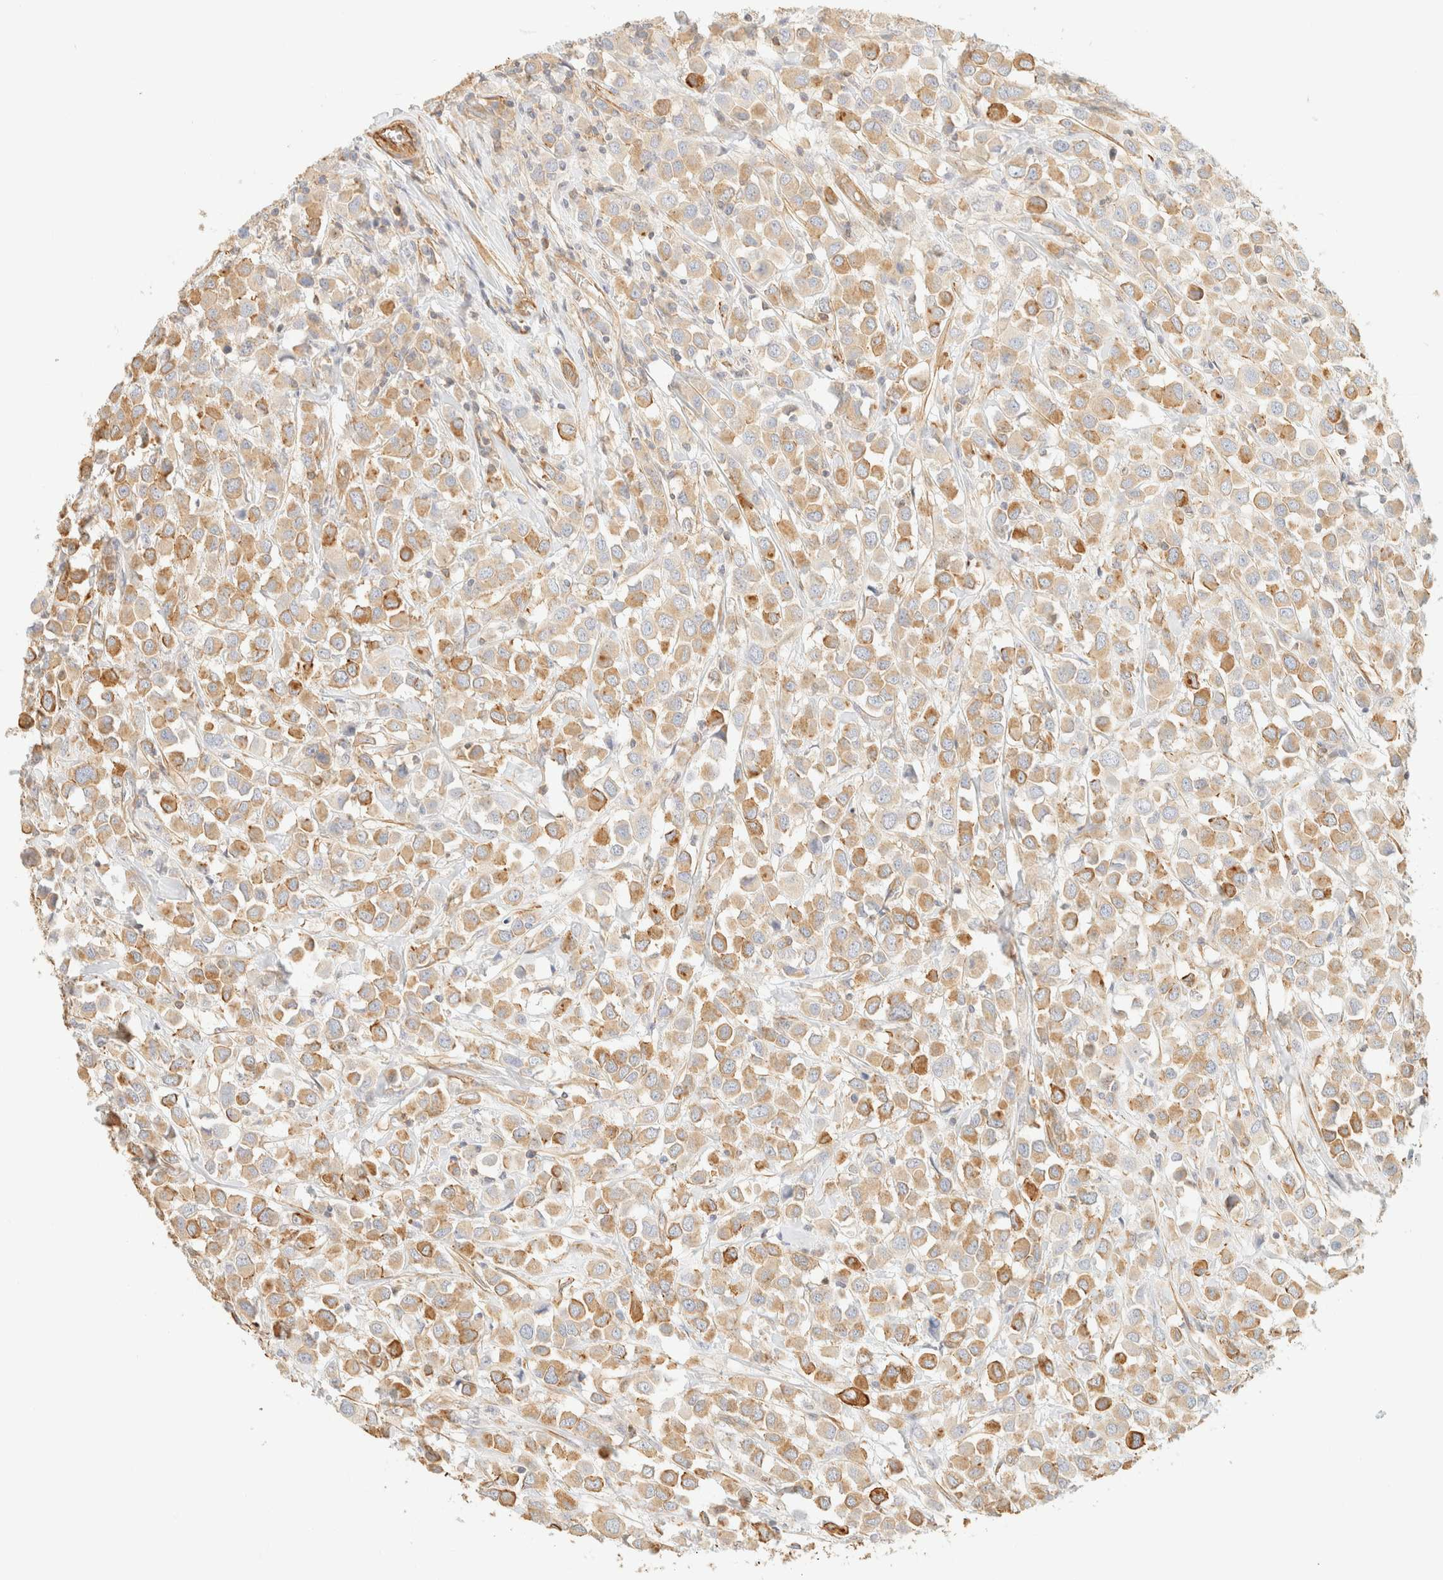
{"staining": {"intensity": "moderate", "quantity": ">75%", "location": "cytoplasmic/membranous"}, "tissue": "breast cancer", "cell_type": "Tumor cells", "image_type": "cancer", "snomed": [{"axis": "morphology", "description": "Duct carcinoma"}, {"axis": "topography", "description": "Breast"}], "caption": "Human invasive ductal carcinoma (breast) stained with a brown dye displays moderate cytoplasmic/membranous positive positivity in approximately >75% of tumor cells.", "gene": "OTOP2", "patient": {"sex": "female", "age": 61}}